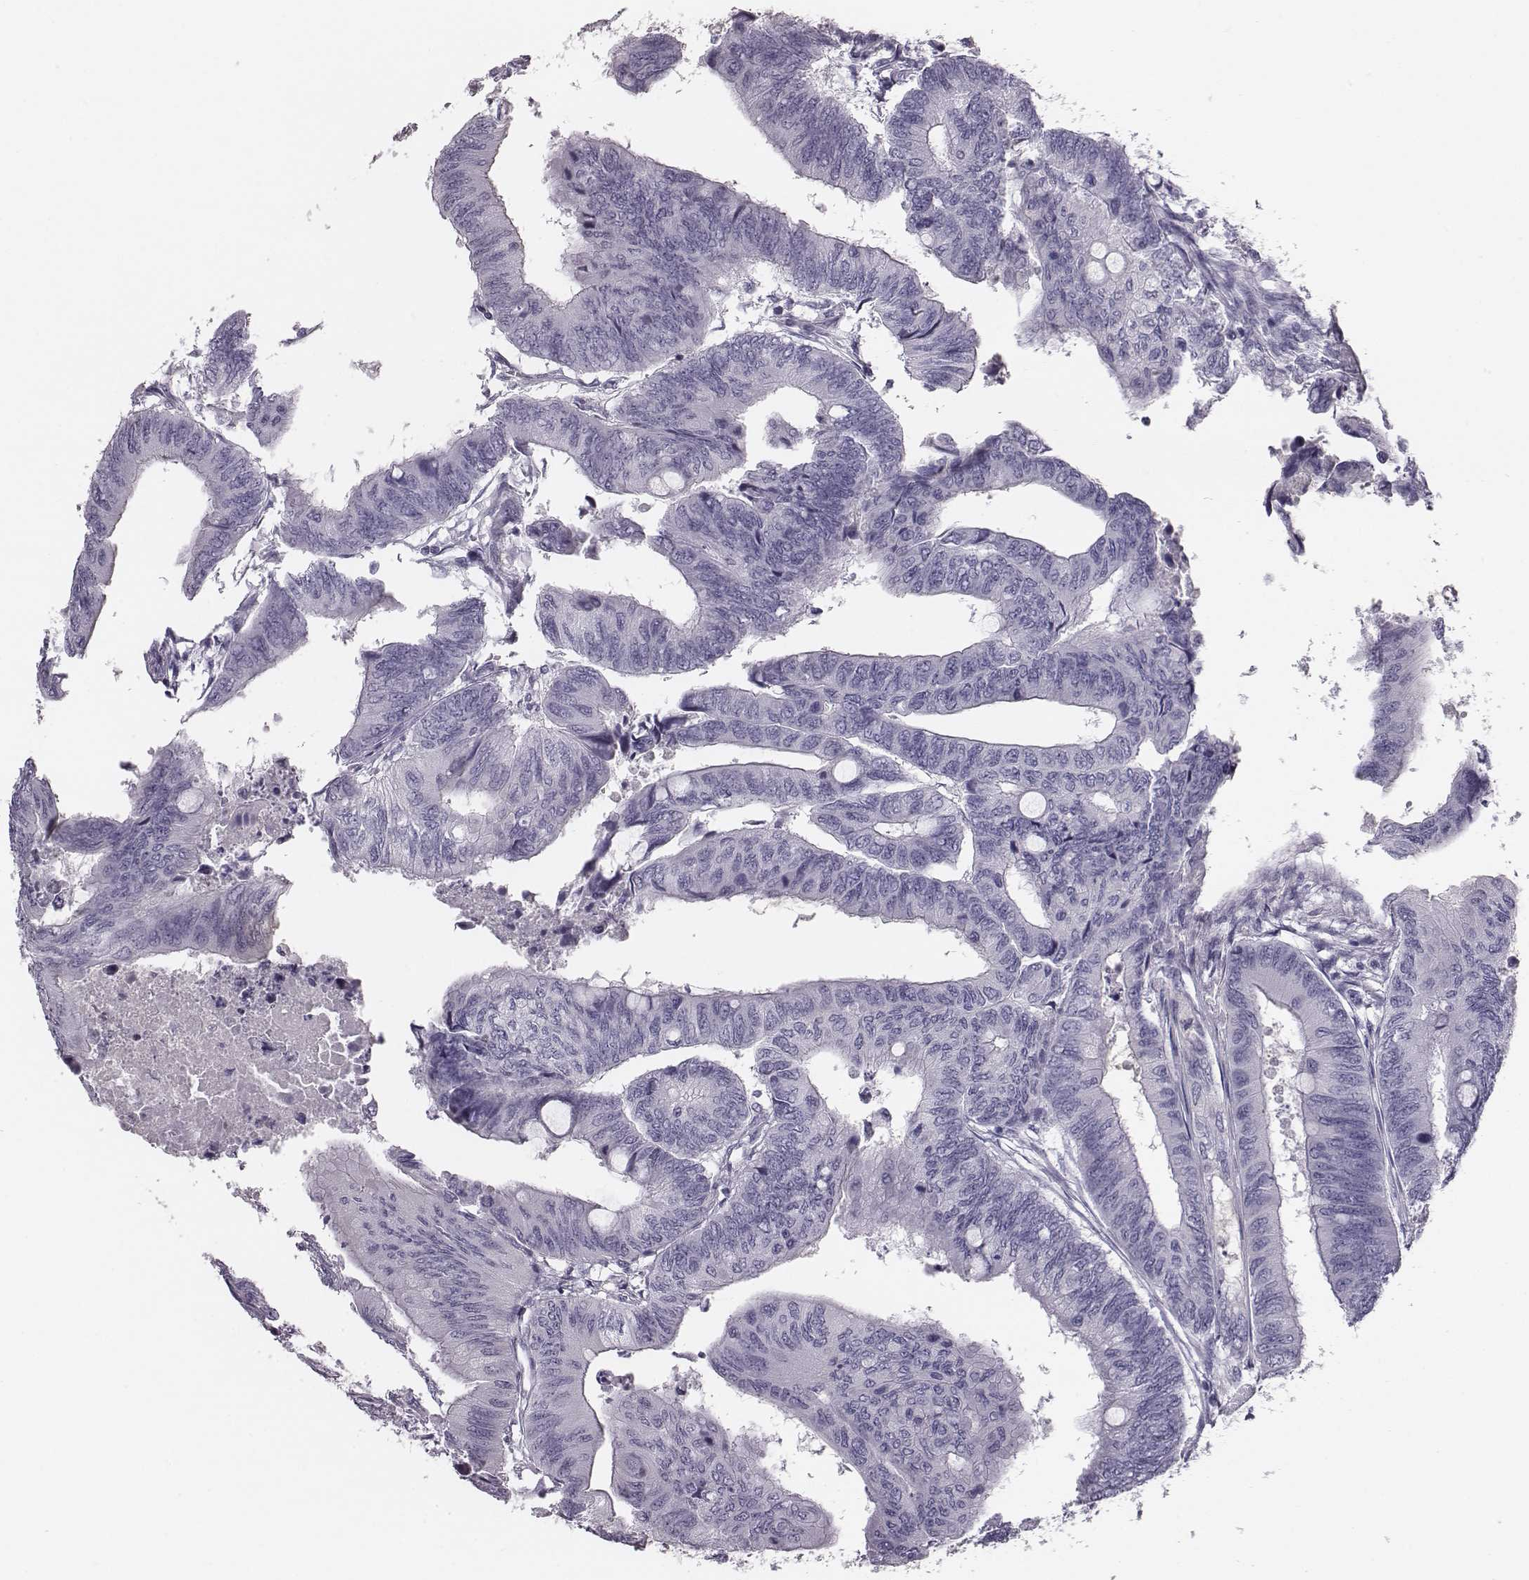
{"staining": {"intensity": "negative", "quantity": "none", "location": "none"}, "tissue": "colorectal cancer", "cell_type": "Tumor cells", "image_type": "cancer", "snomed": [{"axis": "morphology", "description": "Normal tissue, NOS"}, {"axis": "morphology", "description": "Adenocarcinoma, NOS"}, {"axis": "topography", "description": "Rectum"}, {"axis": "topography", "description": "Peripheral nerve tissue"}], "caption": "Immunohistochemical staining of colorectal cancer demonstrates no significant expression in tumor cells.", "gene": "CRISP1", "patient": {"sex": "male", "age": 92}}